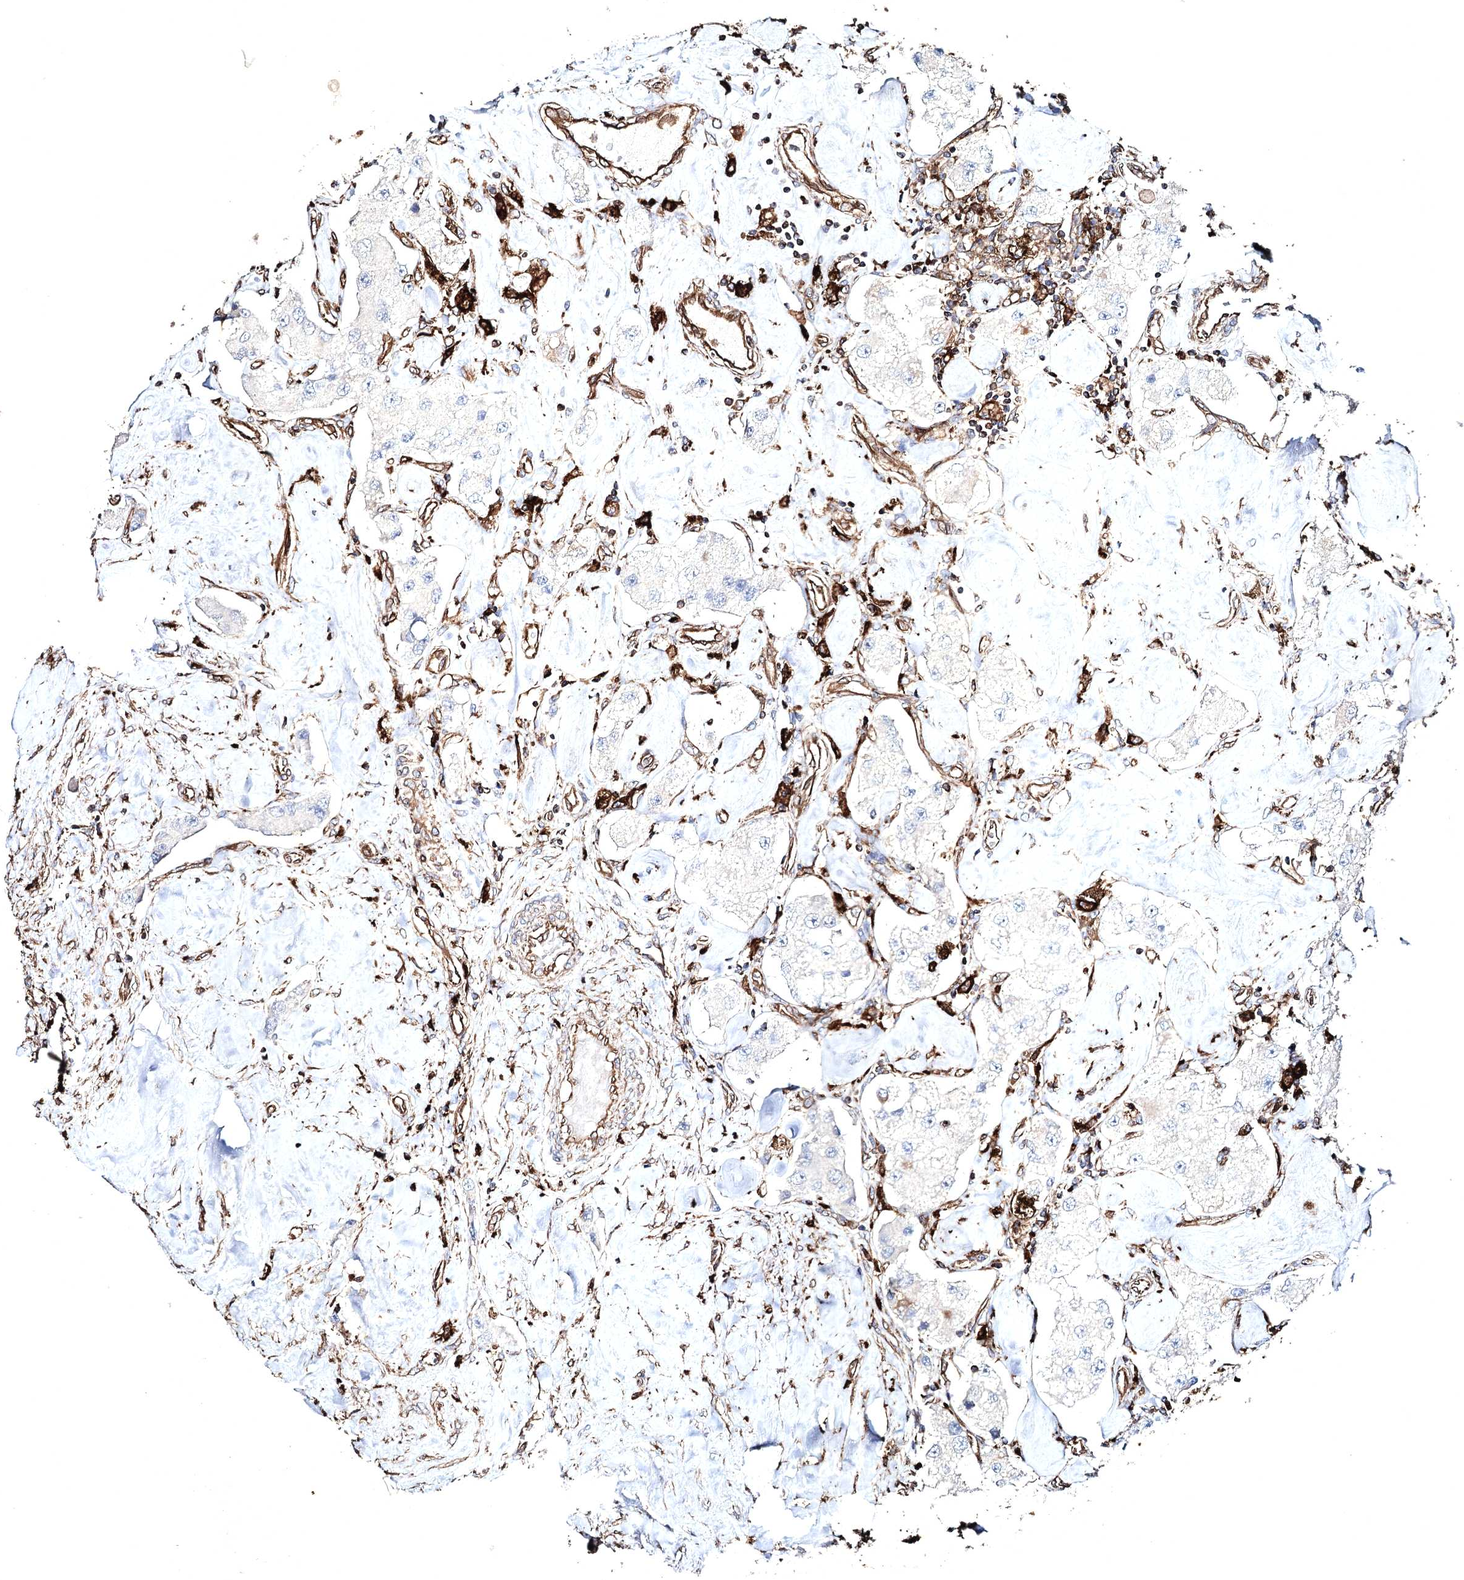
{"staining": {"intensity": "negative", "quantity": "none", "location": "none"}, "tissue": "carcinoid", "cell_type": "Tumor cells", "image_type": "cancer", "snomed": [{"axis": "morphology", "description": "Carcinoid, malignant, NOS"}, {"axis": "topography", "description": "Pancreas"}], "caption": "Immunohistochemistry (IHC) of malignant carcinoid demonstrates no staining in tumor cells.", "gene": "CLEC4M", "patient": {"sex": "male", "age": 41}}